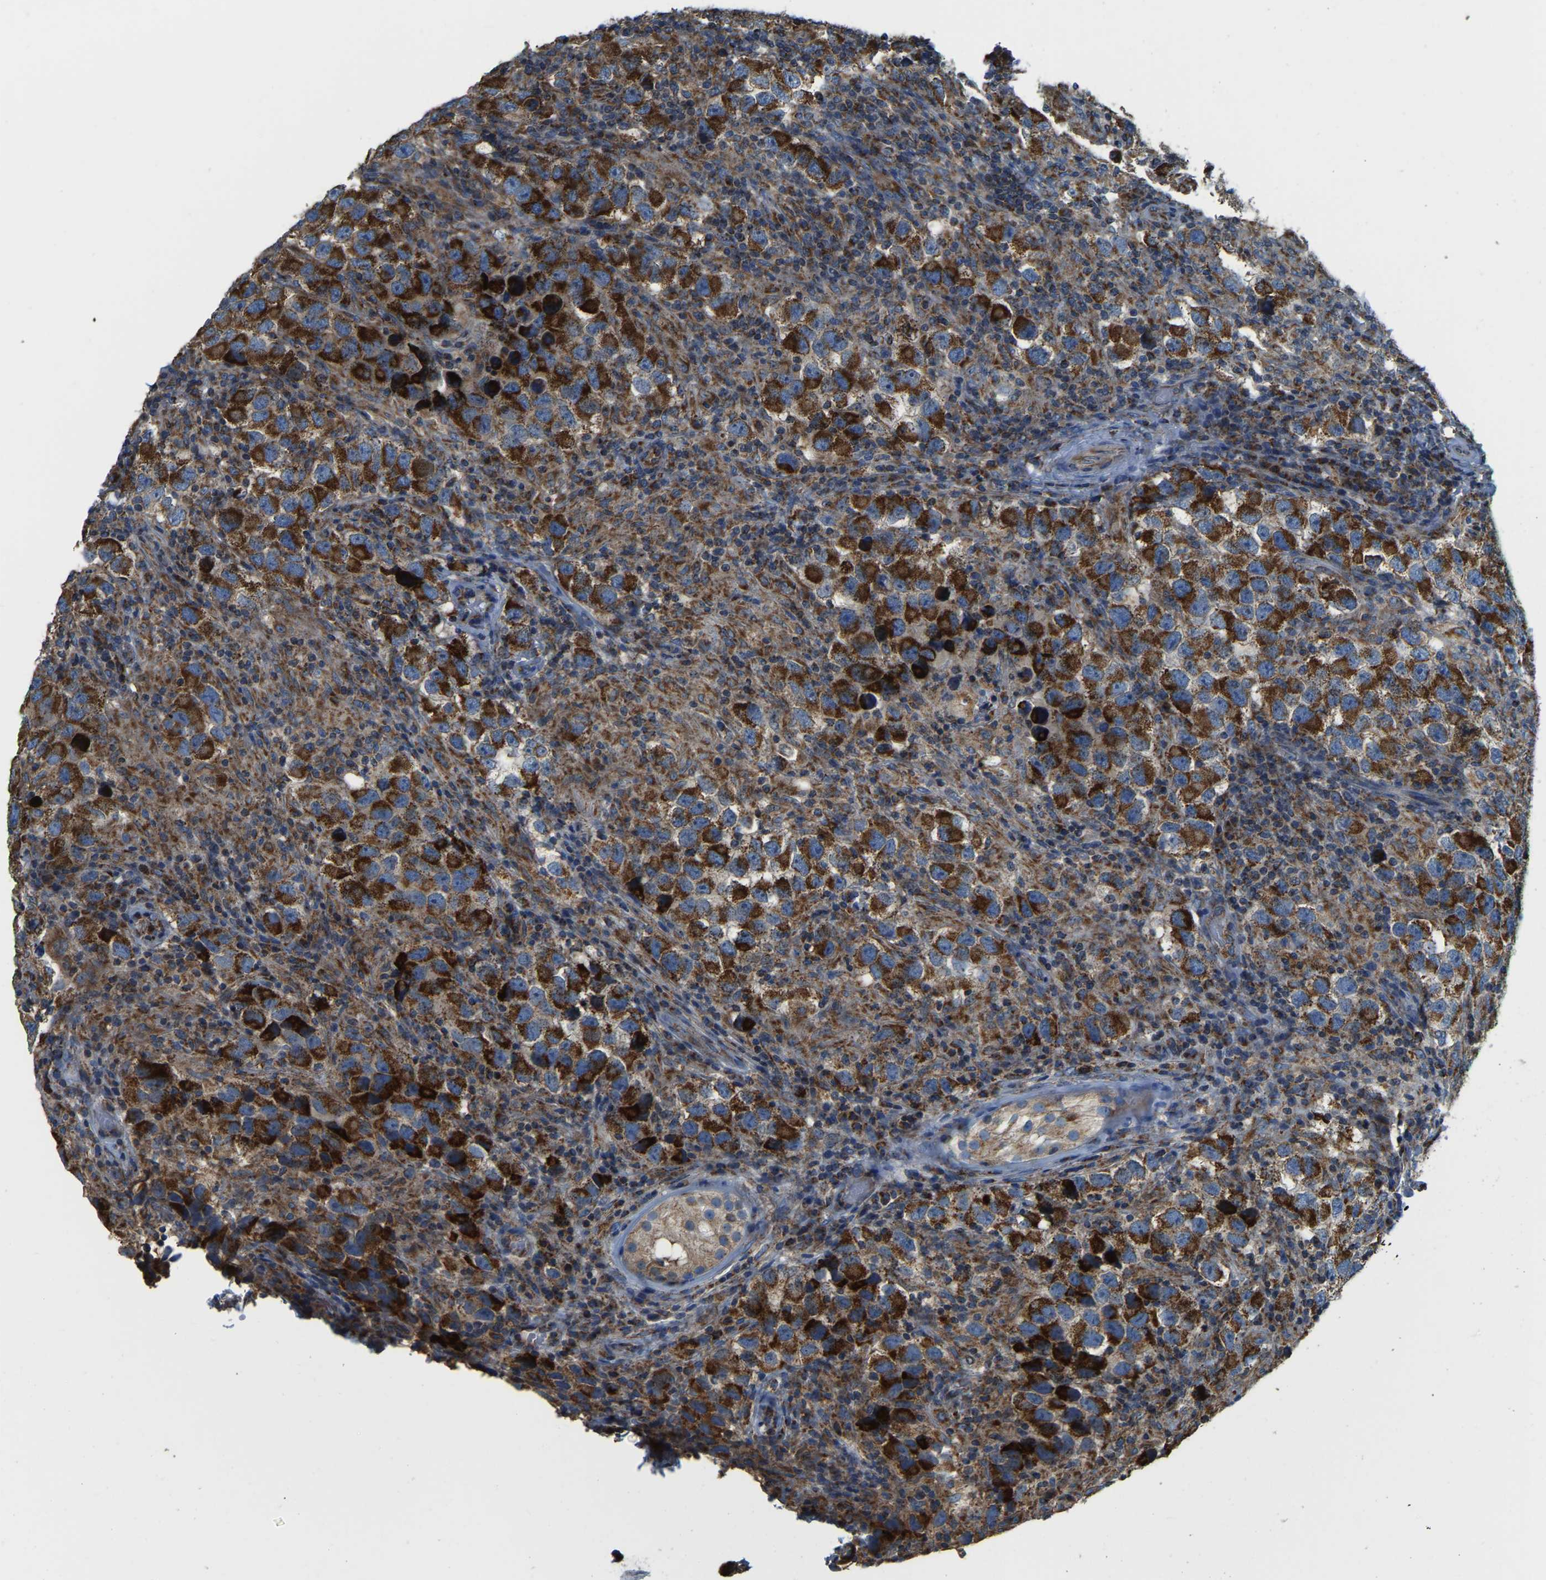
{"staining": {"intensity": "strong", "quantity": ">75%", "location": "cytoplasmic/membranous"}, "tissue": "testis cancer", "cell_type": "Tumor cells", "image_type": "cancer", "snomed": [{"axis": "morphology", "description": "Carcinoma, Embryonal, NOS"}, {"axis": "topography", "description": "Testis"}], "caption": "Immunohistochemical staining of human testis embryonal carcinoma shows high levels of strong cytoplasmic/membranous protein positivity in approximately >75% of tumor cells. Using DAB (brown) and hematoxylin (blue) stains, captured at high magnification using brightfield microscopy.", "gene": "PSMD7", "patient": {"sex": "male", "age": 21}}